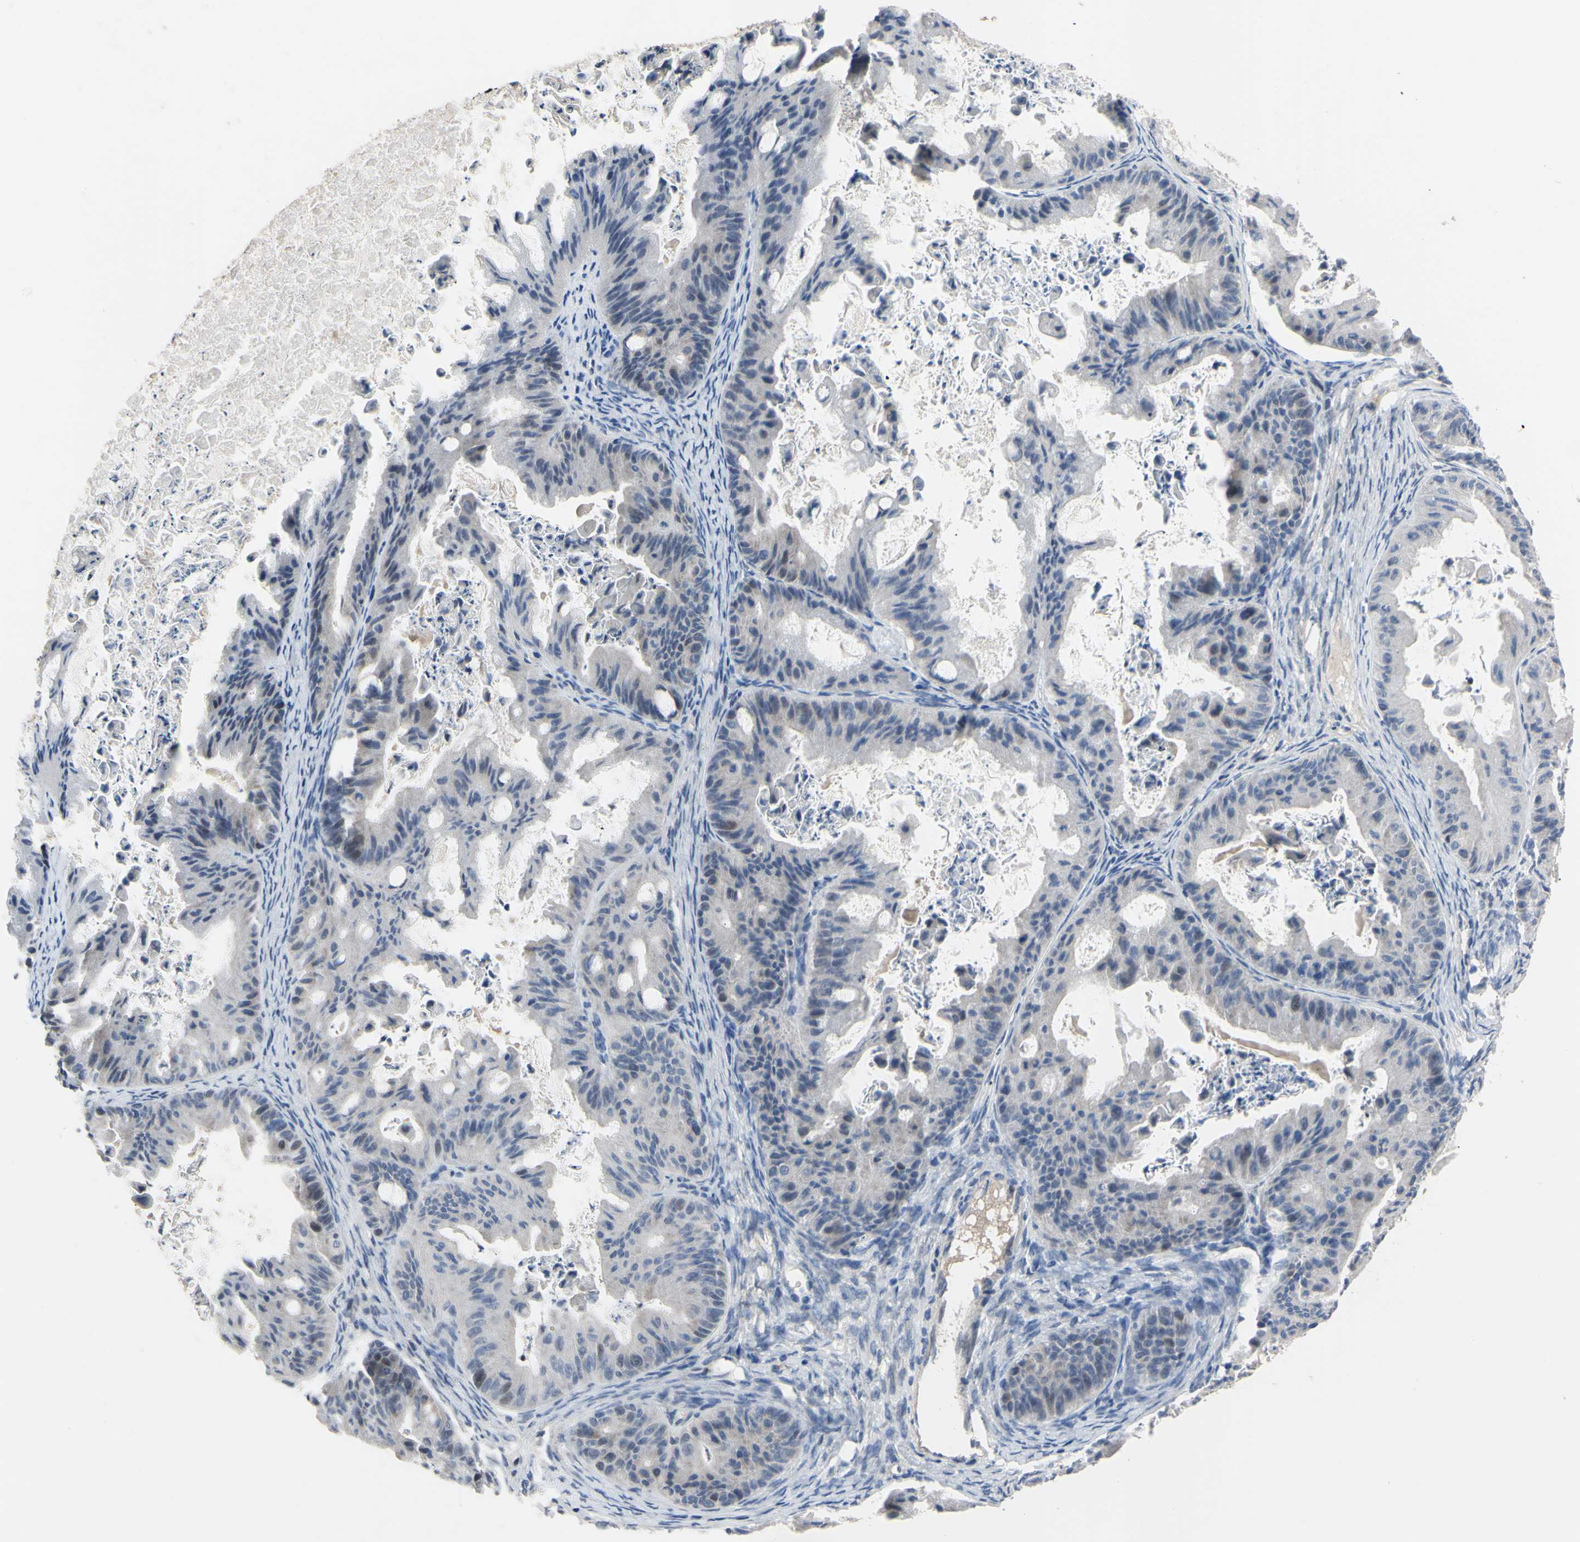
{"staining": {"intensity": "weak", "quantity": "<25%", "location": "nuclear"}, "tissue": "ovarian cancer", "cell_type": "Tumor cells", "image_type": "cancer", "snomed": [{"axis": "morphology", "description": "Cystadenocarcinoma, mucinous, NOS"}, {"axis": "topography", "description": "Ovary"}], "caption": "Image shows no protein staining in tumor cells of ovarian cancer (mucinous cystadenocarcinoma) tissue.", "gene": "LHX9", "patient": {"sex": "female", "age": 37}}